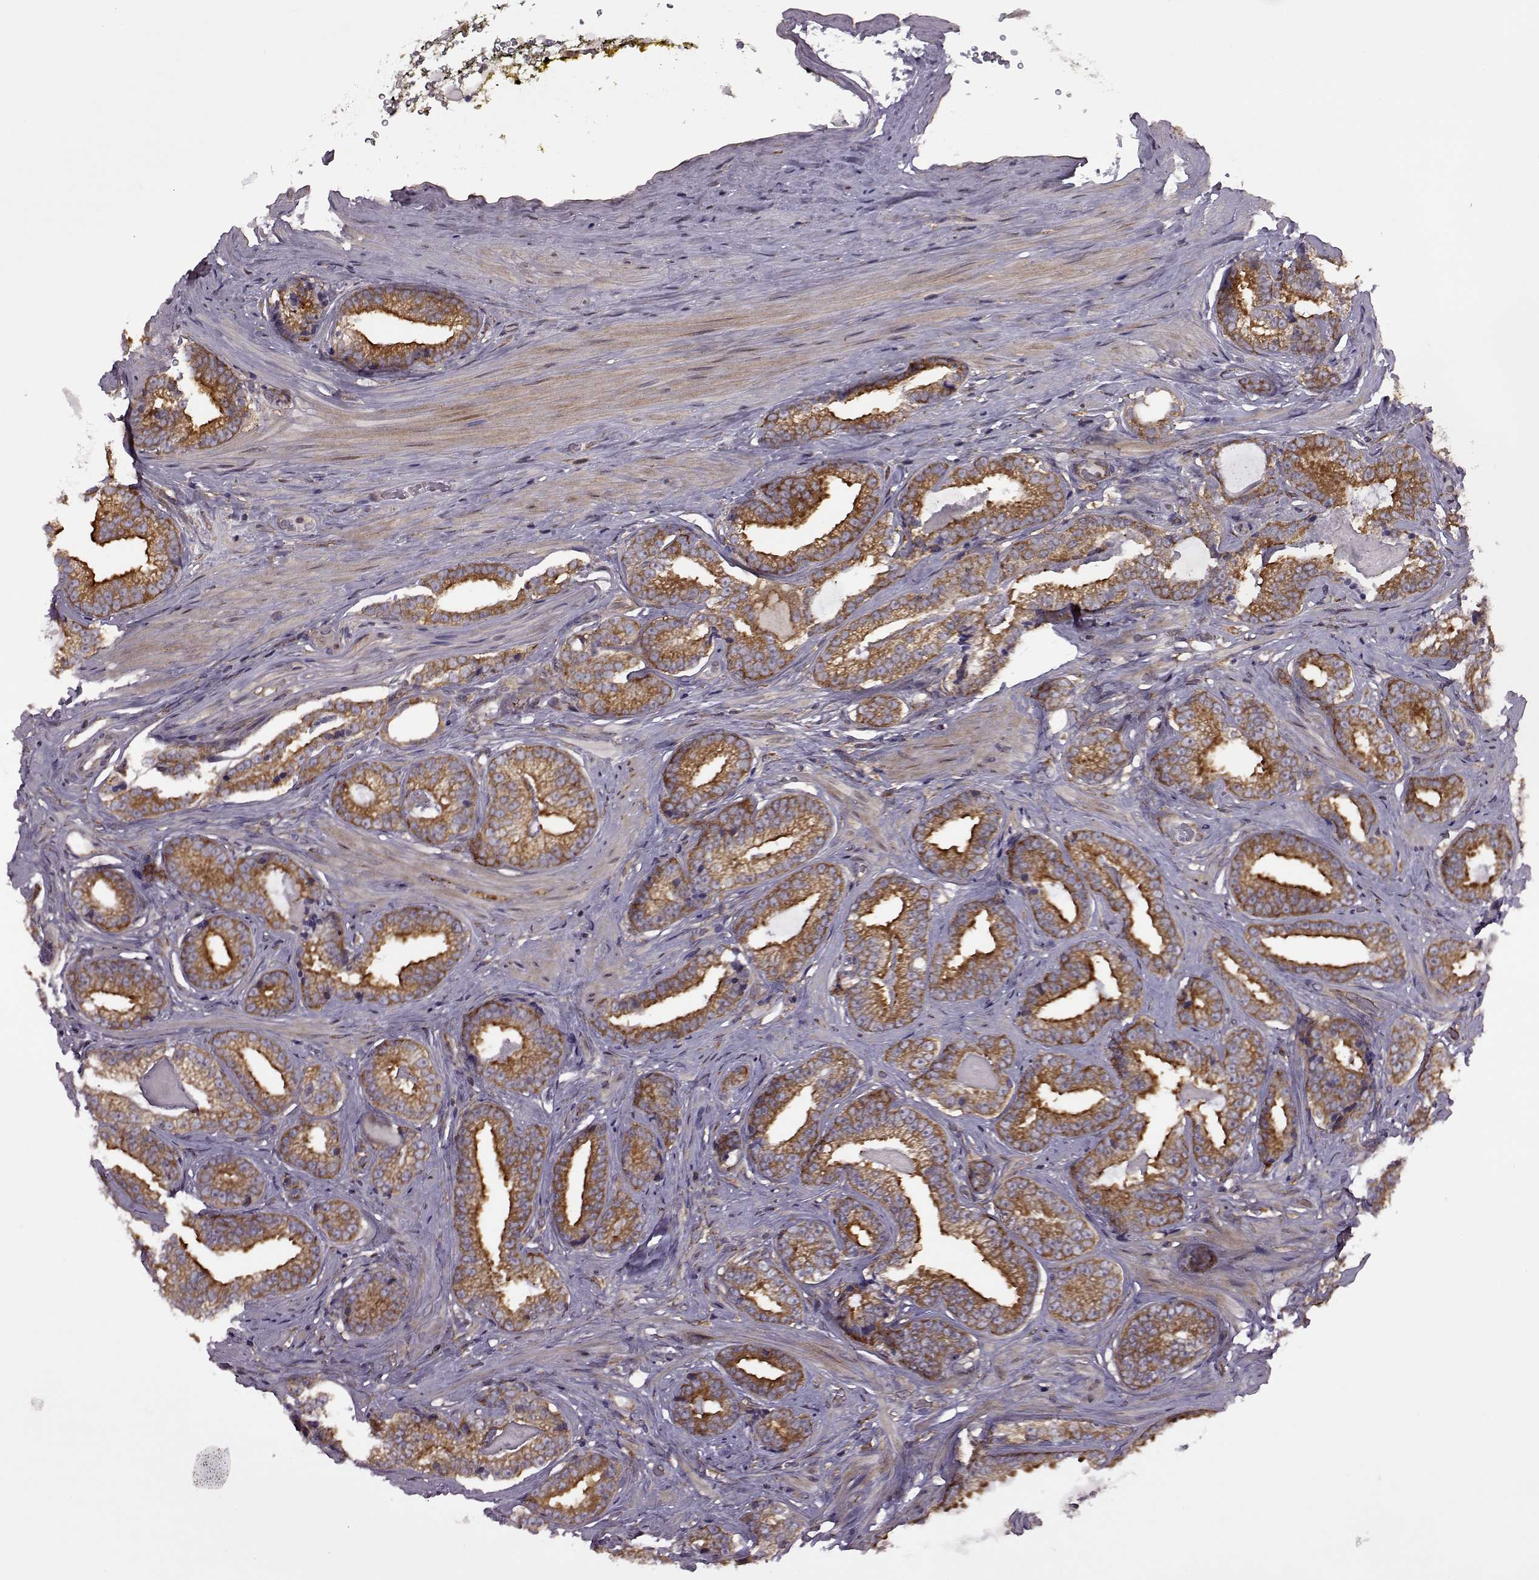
{"staining": {"intensity": "strong", "quantity": ">75%", "location": "cytoplasmic/membranous"}, "tissue": "prostate cancer", "cell_type": "Tumor cells", "image_type": "cancer", "snomed": [{"axis": "morphology", "description": "Adenocarcinoma, Low grade"}, {"axis": "topography", "description": "Prostate"}], "caption": "Immunohistochemical staining of human prostate cancer (adenocarcinoma (low-grade)) demonstrates high levels of strong cytoplasmic/membranous protein staining in approximately >75% of tumor cells.", "gene": "URI1", "patient": {"sex": "male", "age": 61}}